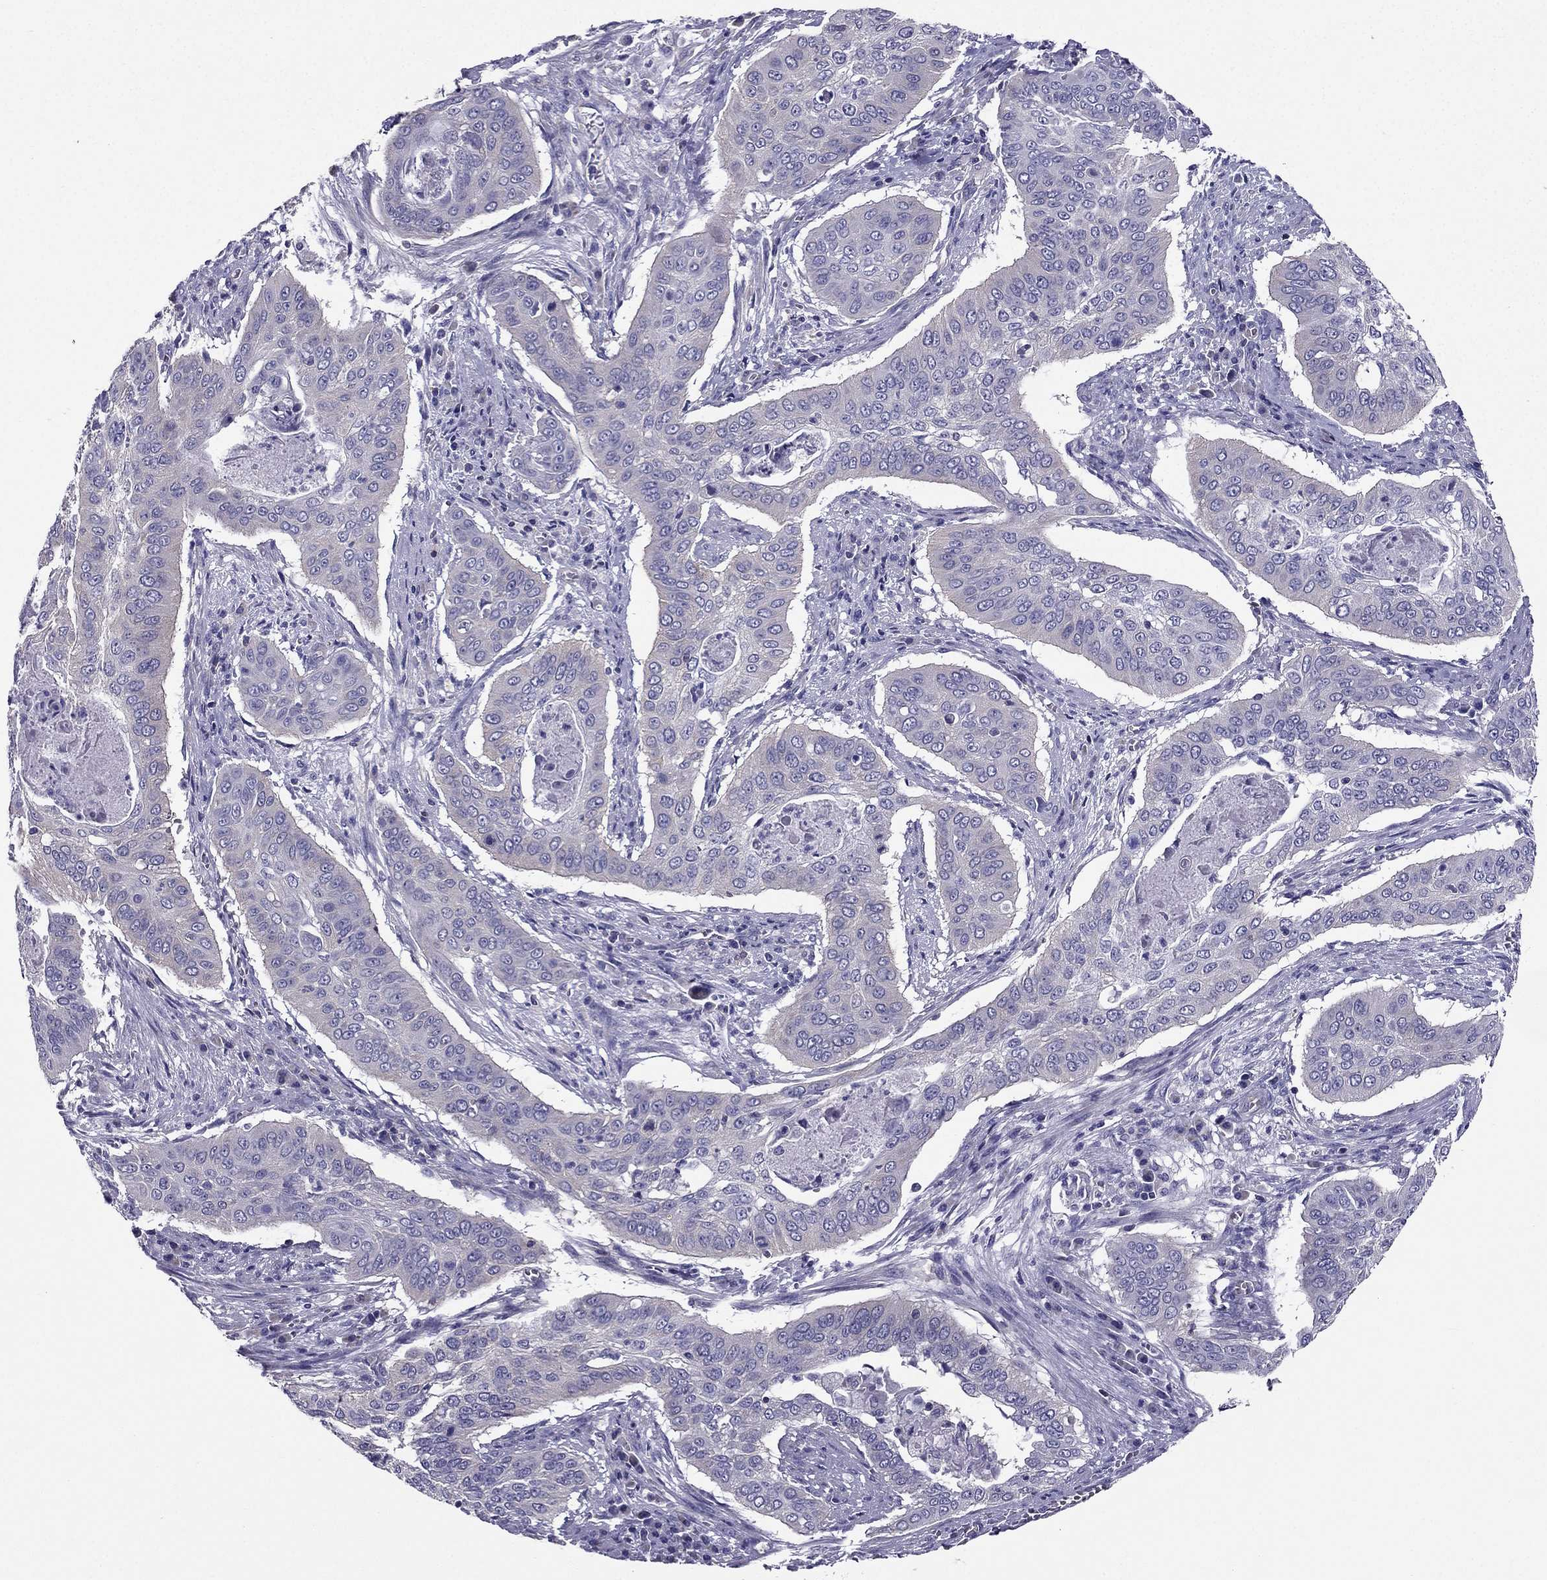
{"staining": {"intensity": "negative", "quantity": "none", "location": "none"}, "tissue": "cervical cancer", "cell_type": "Tumor cells", "image_type": "cancer", "snomed": [{"axis": "morphology", "description": "Squamous cell carcinoma, NOS"}, {"axis": "topography", "description": "Cervix"}], "caption": "Squamous cell carcinoma (cervical) stained for a protein using immunohistochemistry (IHC) exhibits no staining tumor cells.", "gene": "AAK1", "patient": {"sex": "female", "age": 39}}